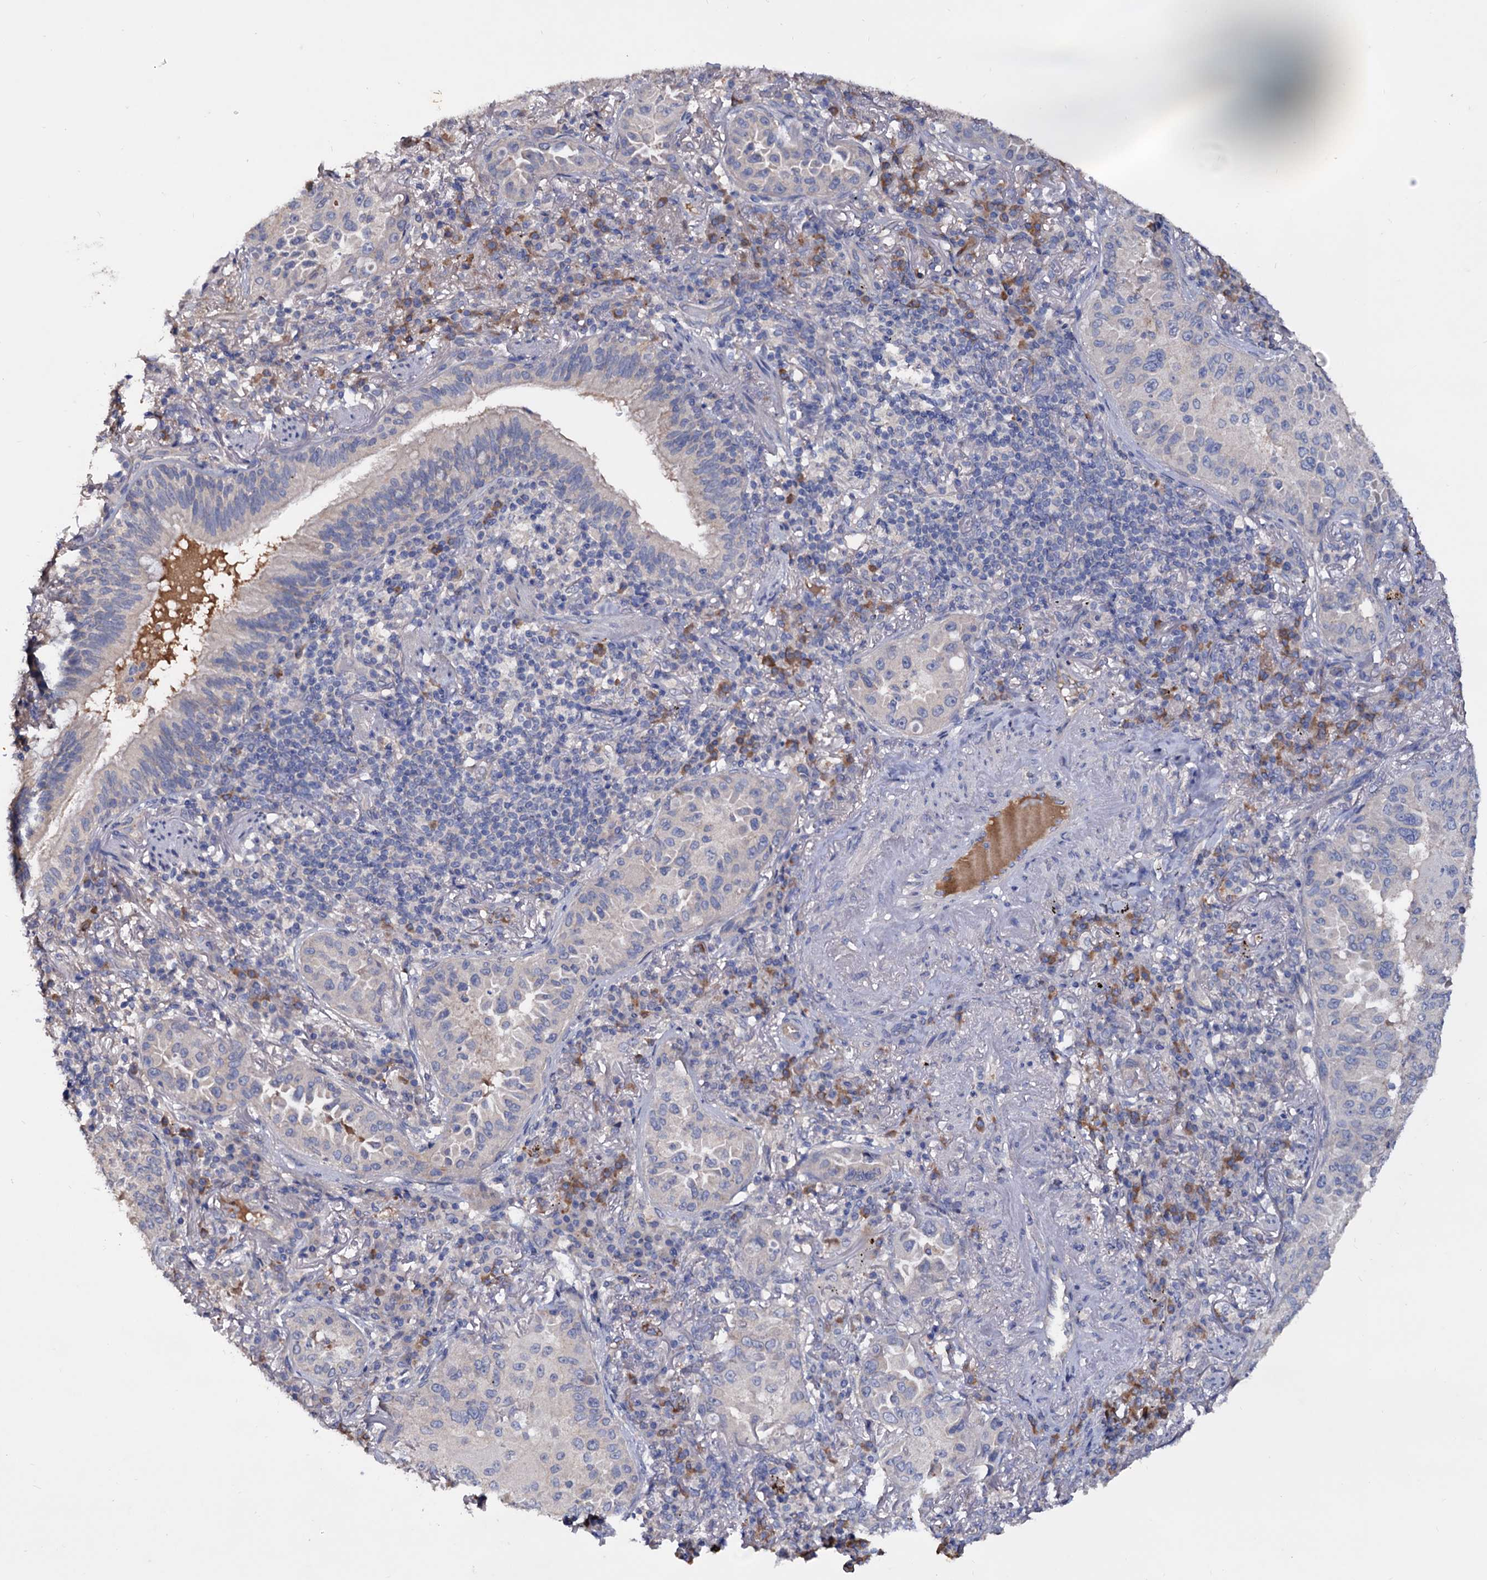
{"staining": {"intensity": "negative", "quantity": "none", "location": "none"}, "tissue": "lung cancer", "cell_type": "Tumor cells", "image_type": "cancer", "snomed": [{"axis": "morphology", "description": "Adenocarcinoma, NOS"}, {"axis": "topography", "description": "Lung"}], "caption": "This is an immunohistochemistry (IHC) image of human lung cancer. There is no staining in tumor cells.", "gene": "NPAS4", "patient": {"sex": "female", "age": 69}}